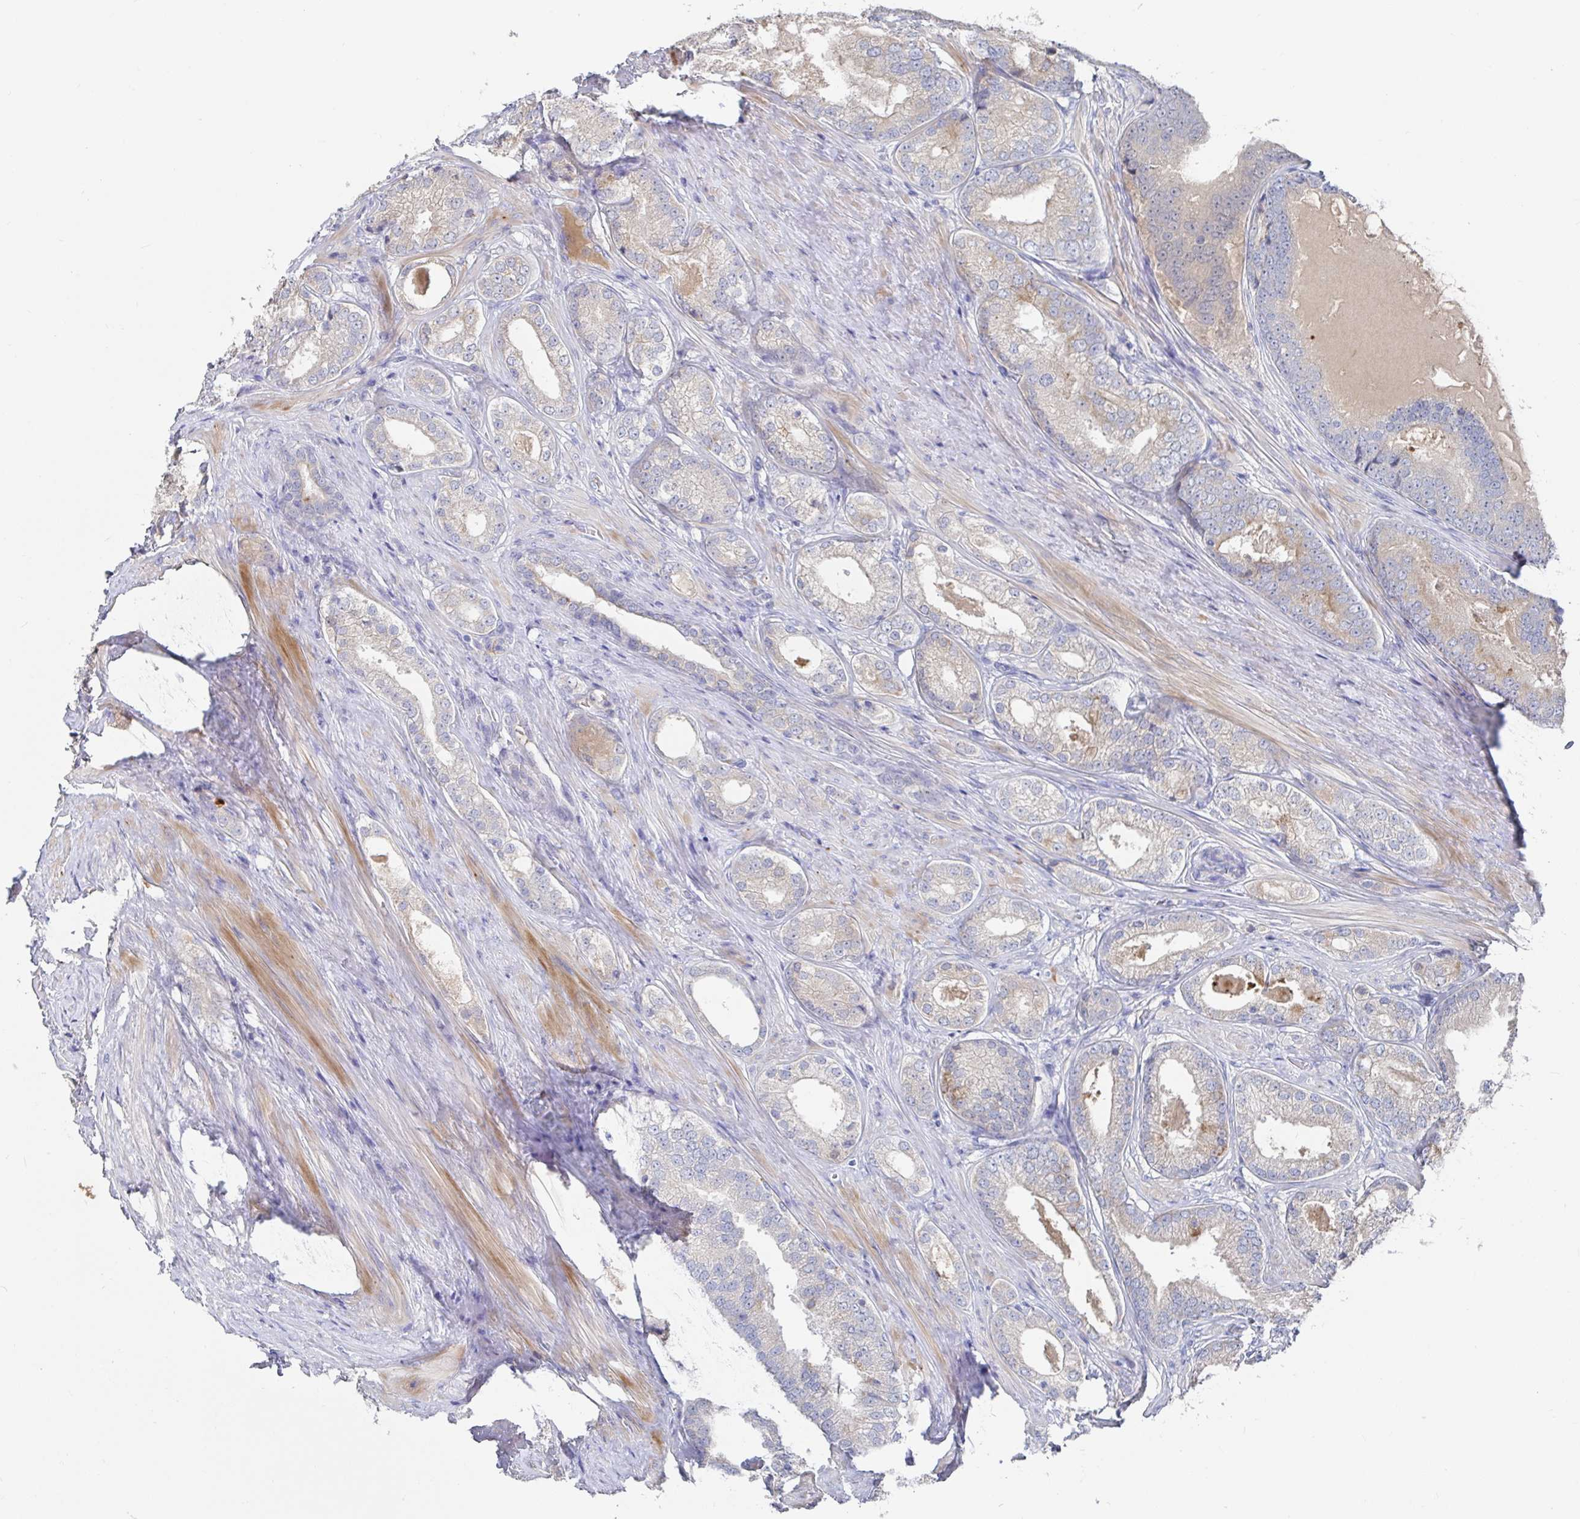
{"staining": {"intensity": "negative", "quantity": "none", "location": "none"}, "tissue": "prostate cancer", "cell_type": "Tumor cells", "image_type": "cancer", "snomed": [{"axis": "morphology", "description": "Adenocarcinoma, NOS"}, {"axis": "morphology", "description": "Adenocarcinoma, Low grade"}, {"axis": "topography", "description": "Prostate"}], "caption": "This photomicrograph is of prostate adenocarcinoma stained with immunohistochemistry (IHC) to label a protein in brown with the nuclei are counter-stained blue. There is no positivity in tumor cells. Nuclei are stained in blue.", "gene": "GPR148", "patient": {"sex": "male", "age": 68}}